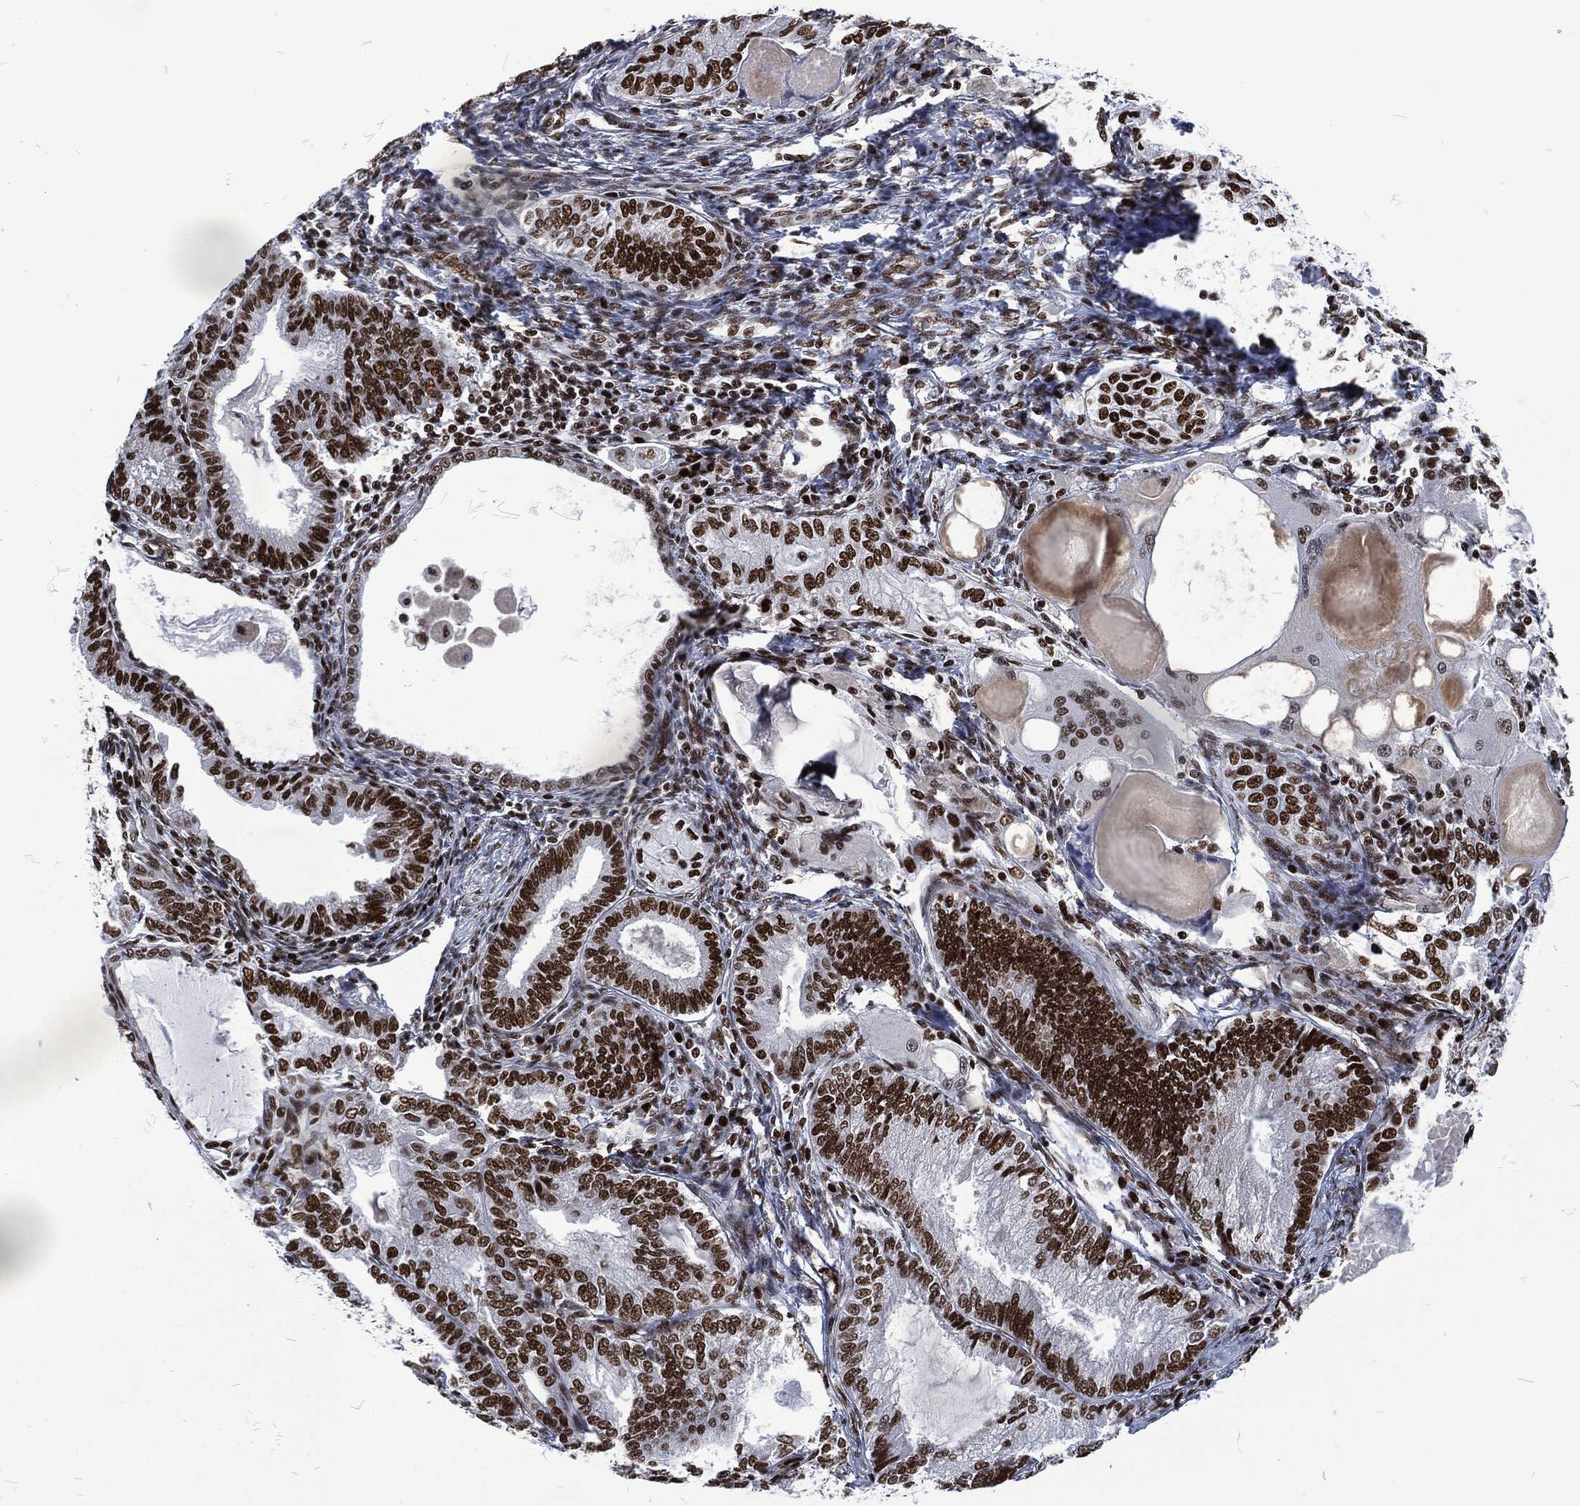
{"staining": {"intensity": "strong", "quantity": ">75%", "location": "nuclear"}, "tissue": "endometrial cancer", "cell_type": "Tumor cells", "image_type": "cancer", "snomed": [{"axis": "morphology", "description": "Adenocarcinoma, NOS"}, {"axis": "topography", "description": "Endometrium"}], "caption": "Tumor cells exhibit high levels of strong nuclear expression in about >75% of cells in adenocarcinoma (endometrial).", "gene": "DCPS", "patient": {"sex": "female", "age": 86}}